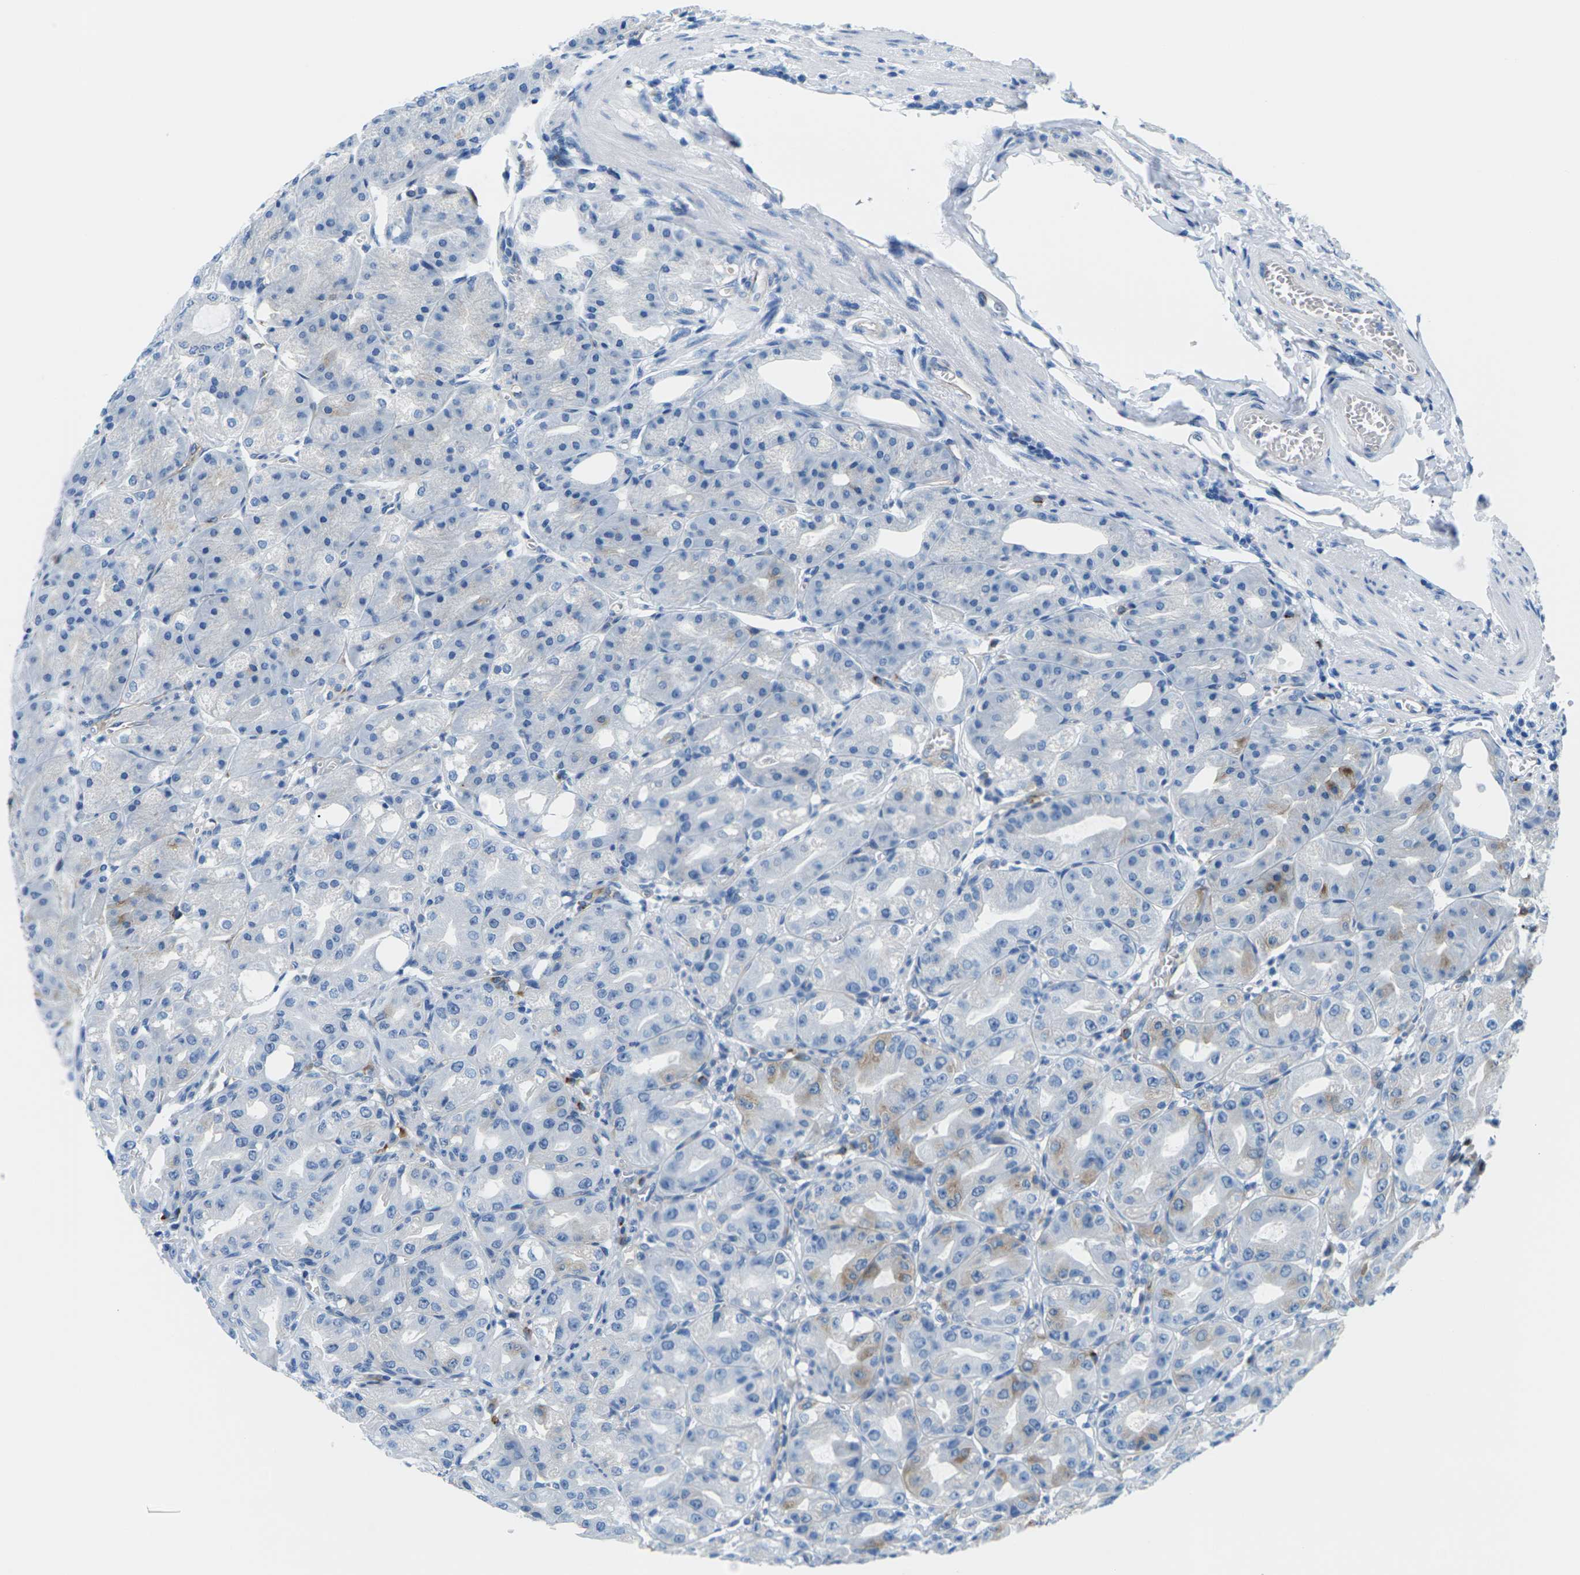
{"staining": {"intensity": "strong", "quantity": "25%-75%", "location": "cytoplasmic/membranous"}, "tissue": "stomach", "cell_type": "Glandular cells", "image_type": "normal", "snomed": [{"axis": "morphology", "description": "Normal tissue, NOS"}, {"axis": "topography", "description": "Stomach, lower"}], "caption": "Immunohistochemical staining of unremarkable stomach displays strong cytoplasmic/membranous protein expression in approximately 25%-75% of glandular cells.", "gene": "SYNGR2", "patient": {"sex": "male", "age": 71}}